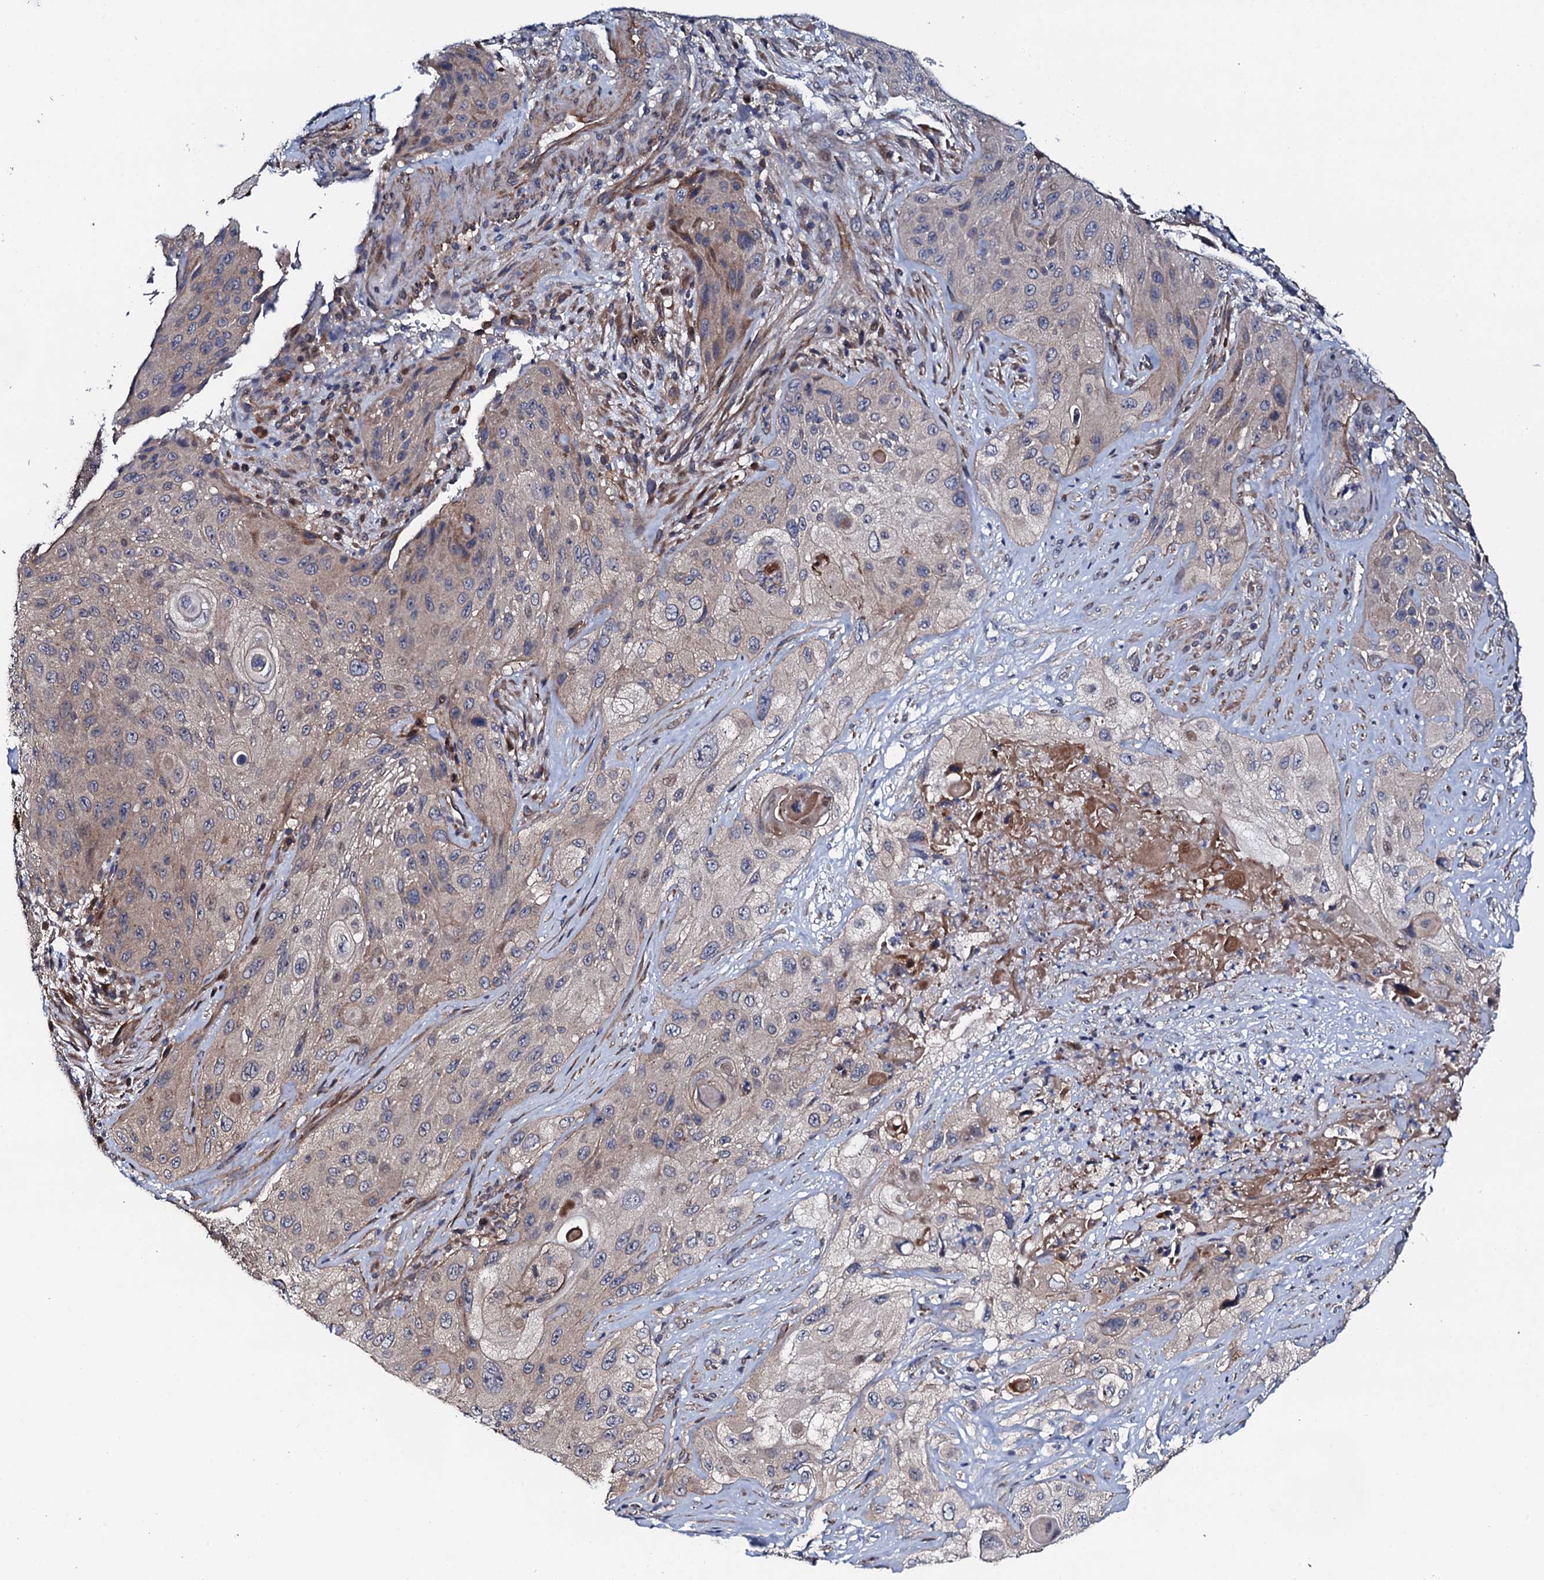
{"staining": {"intensity": "weak", "quantity": "<25%", "location": "cytoplasmic/membranous,nuclear"}, "tissue": "cervical cancer", "cell_type": "Tumor cells", "image_type": "cancer", "snomed": [{"axis": "morphology", "description": "Squamous cell carcinoma, NOS"}, {"axis": "topography", "description": "Cervix"}], "caption": "IHC of cervical squamous cell carcinoma shows no expression in tumor cells.", "gene": "CIAO2A", "patient": {"sex": "female", "age": 42}}